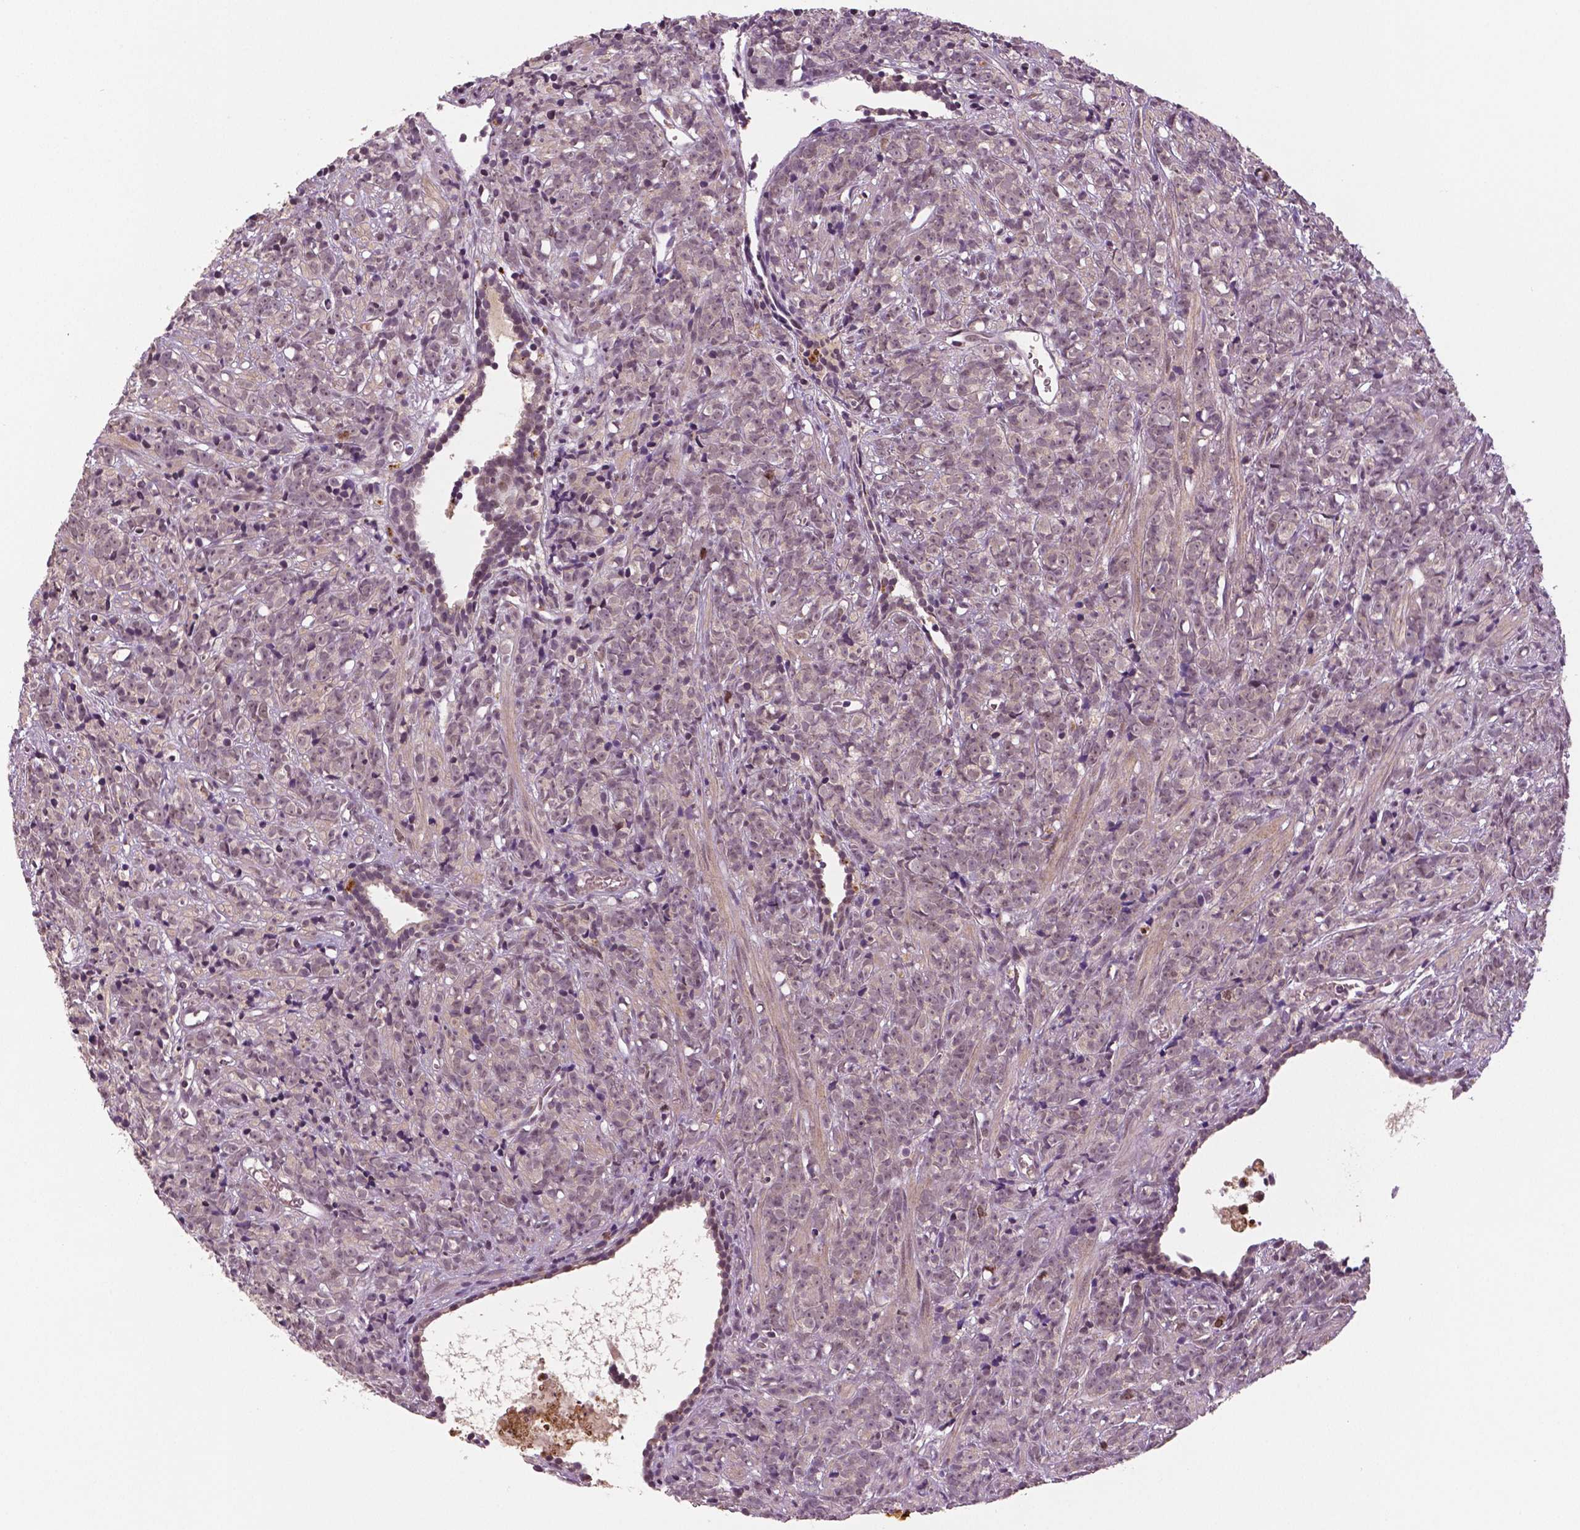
{"staining": {"intensity": "weak", "quantity": "<25%", "location": "nuclear"}, "tissue": "prostate cancer", "cell_type": "Tumor cells", "image_type": "cancer", "snomed": [{"axis": "morphology", "description": "Adenocarcinoma, High grade"}, {"axis": "topography", "description": "Prostate"}], "caption": "The photomicrograph demonstrates no staining of tumor cells in prostate cancer (high-grade adenocarcinoma). (IHC, brightfield microscopy, high magnification).", "gene": "MKI67", "patient": {"sex": "male", "age": 81}}